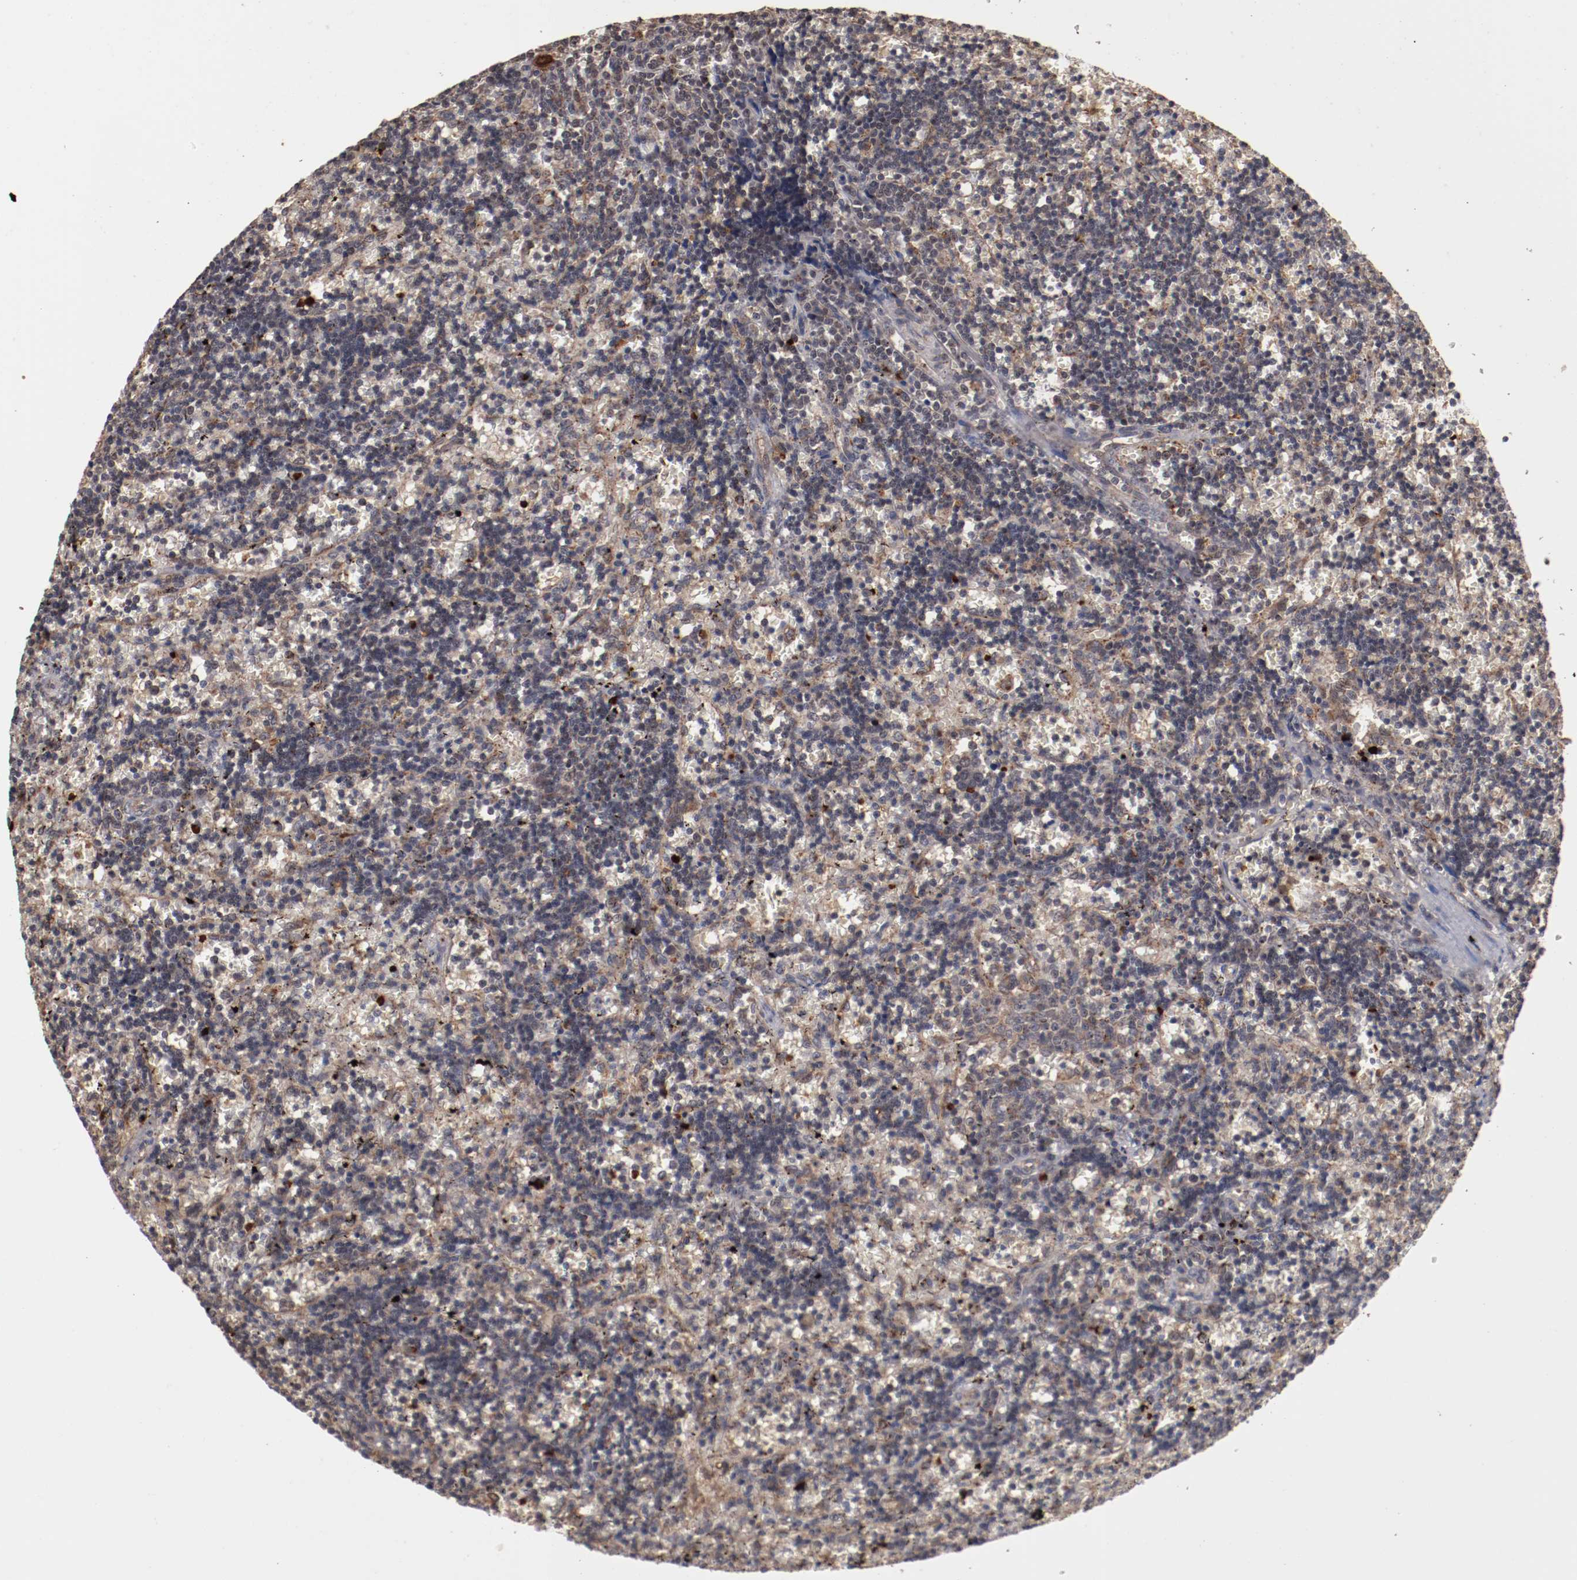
{"staining": {"intensity": "weak", "quantity": "<25%", "location": "cytoplasmic/membranous"}, "tissue": "lymphoma", "cell_type": "Tumor cells", "image_type": "cancer", "snomed": [{"axis": "morphology", "description": "Malignant lymphoma, non-Hodgkin's type, Low grade"}, {"axis": "topography", "description": "Spleen"}], "caption": "Micrograph shows no protein expression in tumor cells of malignant lymphoma, non-Hodgkin's type (low-grade) tissue.", "gene": "TENM1", "patient": {"sex": "male", "age": 60}}